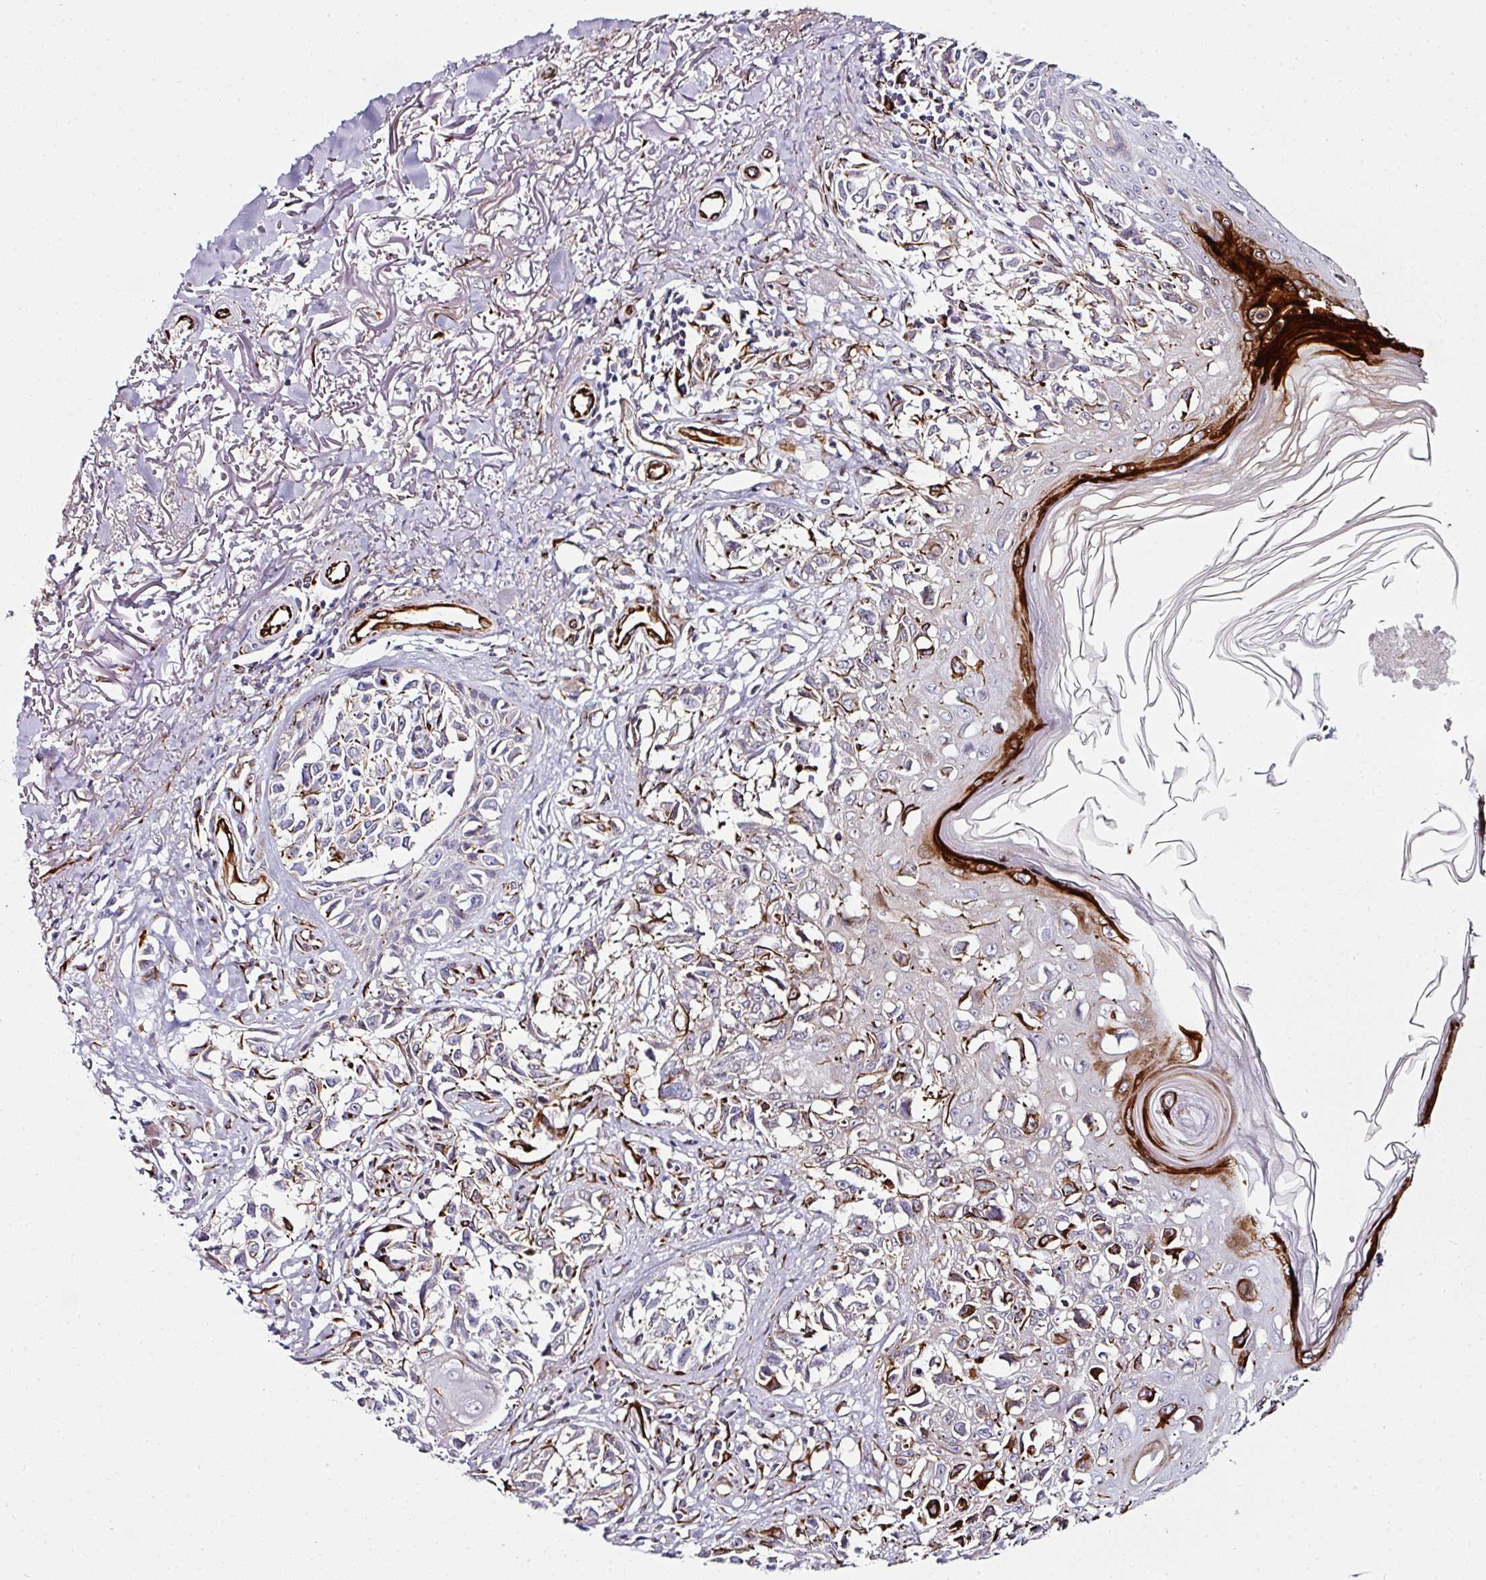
{"staining": {"intensity": "strong", "quantity": "<25%", "location": "cytoplasmic/membranous"}, "tissue": "melanoma", "cell_type": "Tumor cells", "image_type": "cancer", "snomed": [{"axis": "morphology", "description": "Malignant melanoma, NOS"}, {"axis": "topography", "description": "Skin"}], "caption": "Malignant melanoma stained with a brown dye reveals strong cytoplasmic/membranous positive staining in about <25% of tumor cells.", "gene": "TMPRSS9", "patient": {"sex": "male", "age": 73}}